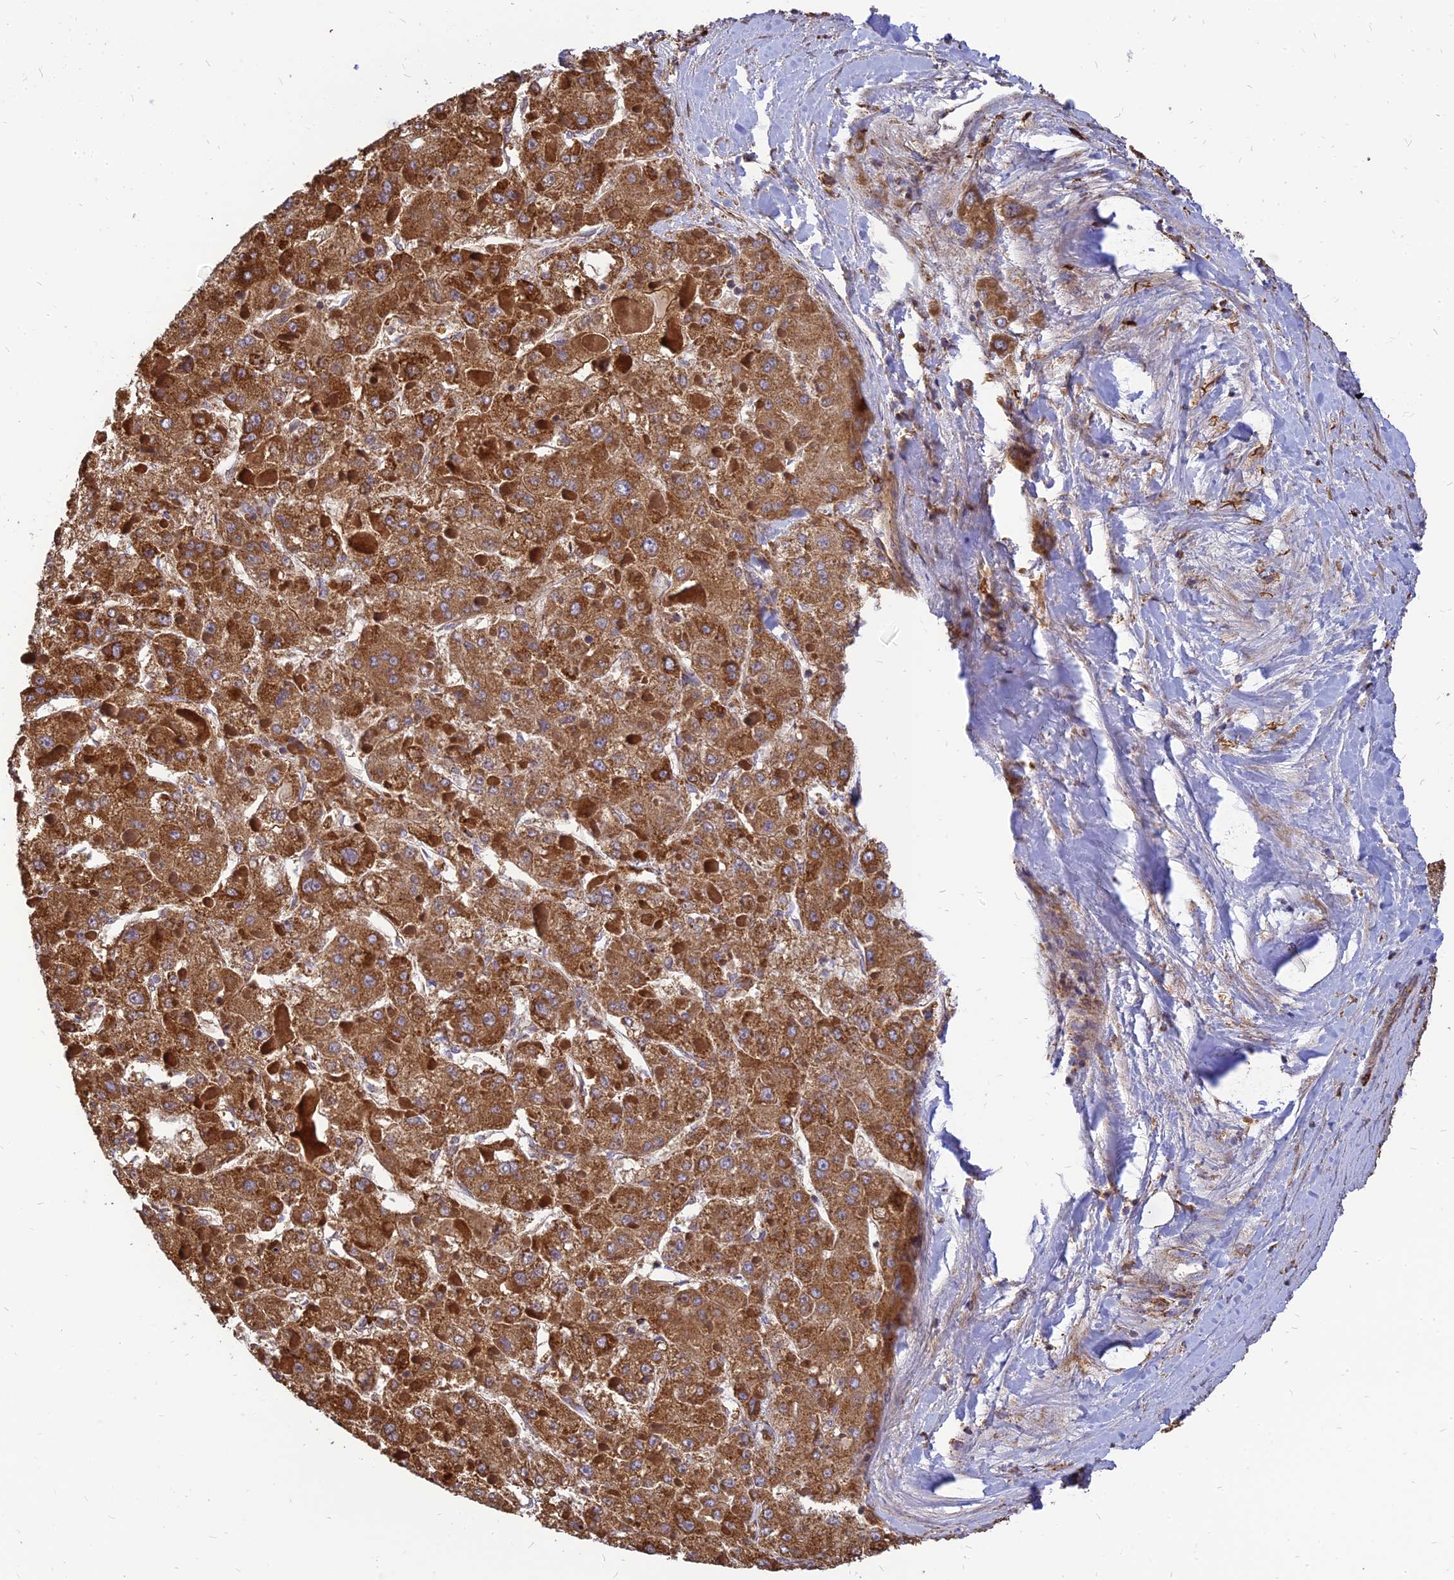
{"staining": {"intensity": "strong", "quantity": ">75%", "location": "cytoplasmic/membranous"}, "tissue": "liver cancer", "cell_type": "Tumor cells", "image_type": "cancer", "snomed": [{"axis": "morphology", "description": "Carcinoma, Hepatocellular, NOS"}, {"axis": "topography", "description": "Liver"}], "caption": "Liver hepatocellular carcinoma stained with a protein marker reveals strong staining in tumor cells.", "gene": "THUMPD2", "patient": {"sex": "female", "age": 73}}